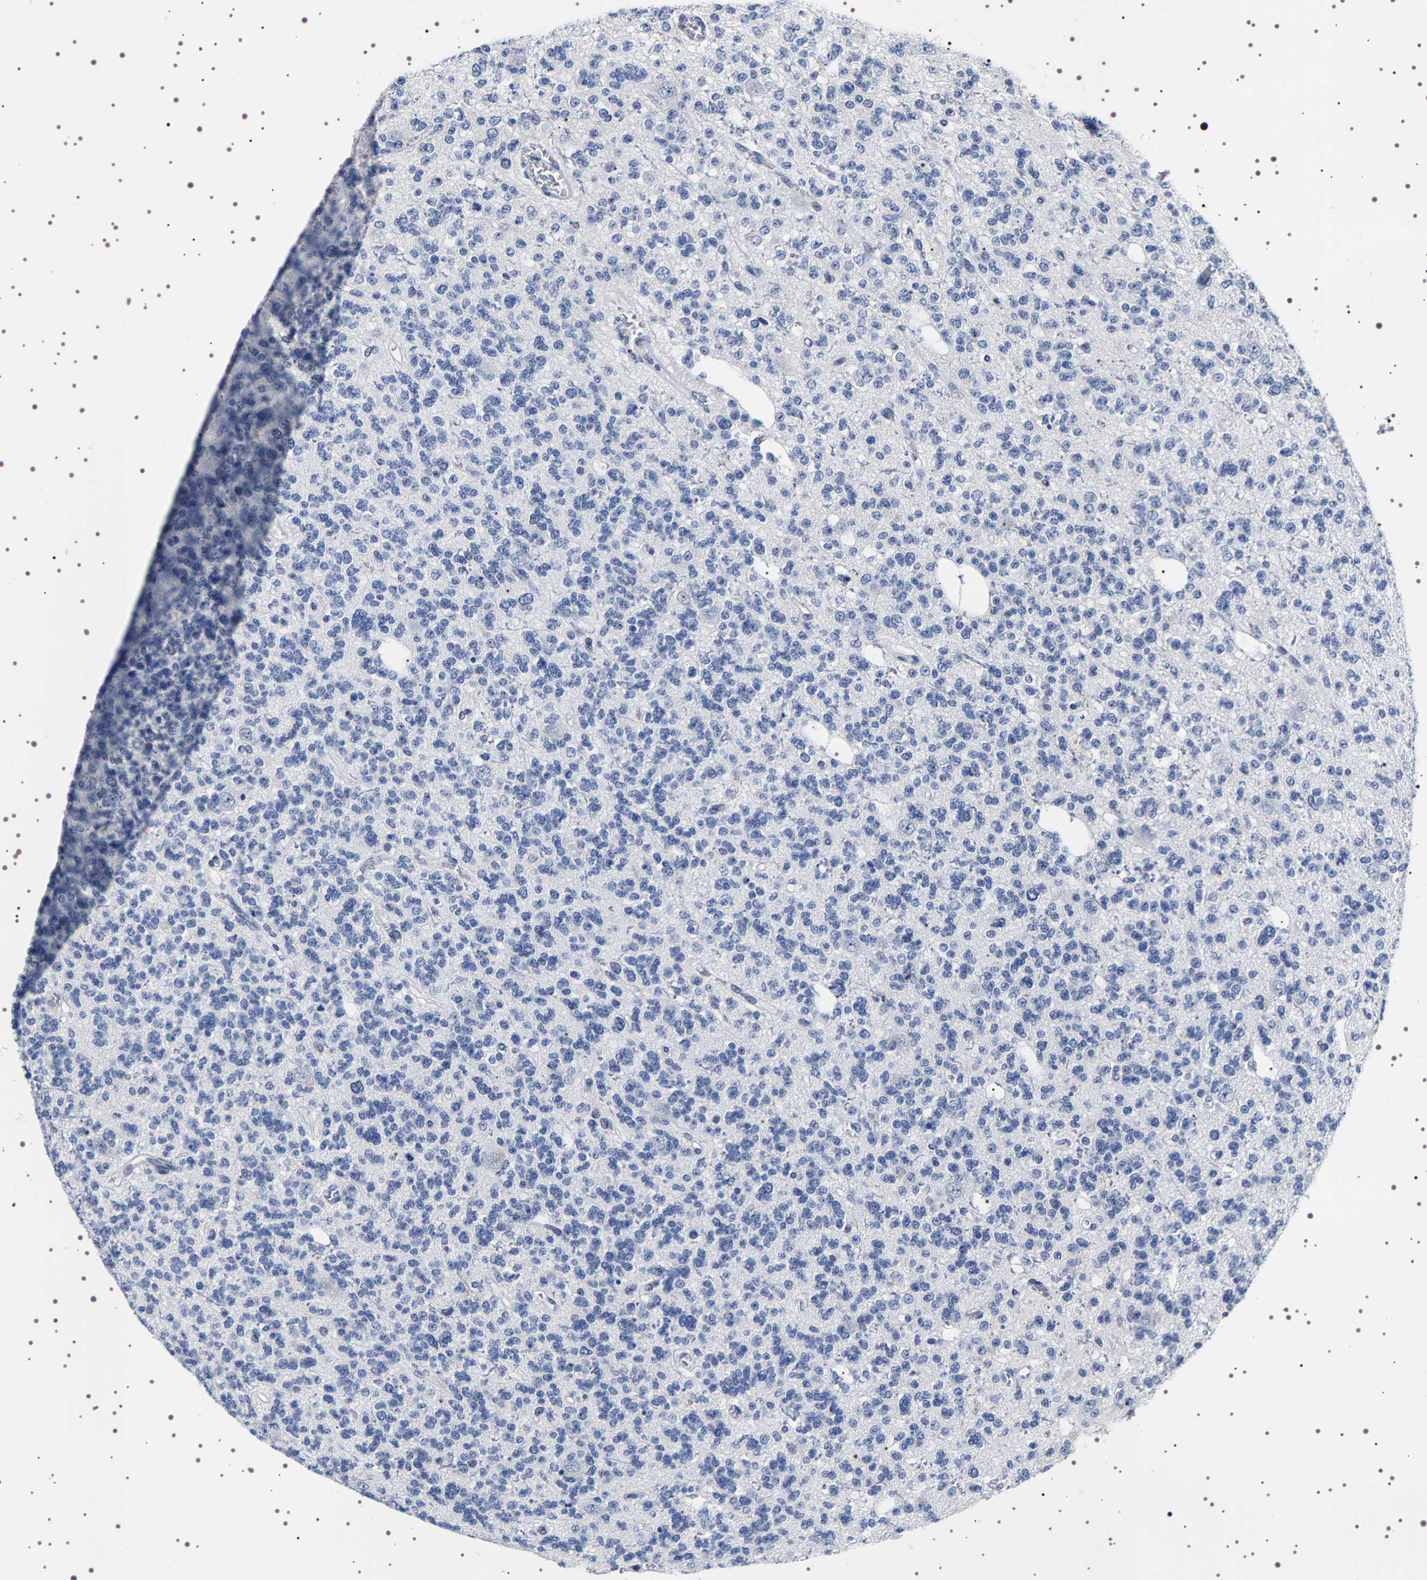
{"staining": {"intensity": "negative", "quantity": "none", "location": "none"}, "tissue": "glioma", "cell_type": "Tumor cells", "image_type": "cancer", "snomed": [{"axis": "morphology", "description": "Glioma, malignant, Low grade"}, {"axis": "topography", "description": "Brain"}], "caption": "Tumor cells are negative for brown protein staining in glioma.", "gene": "UBQLN3", "patient": {"sex": "male", "age": 38}}